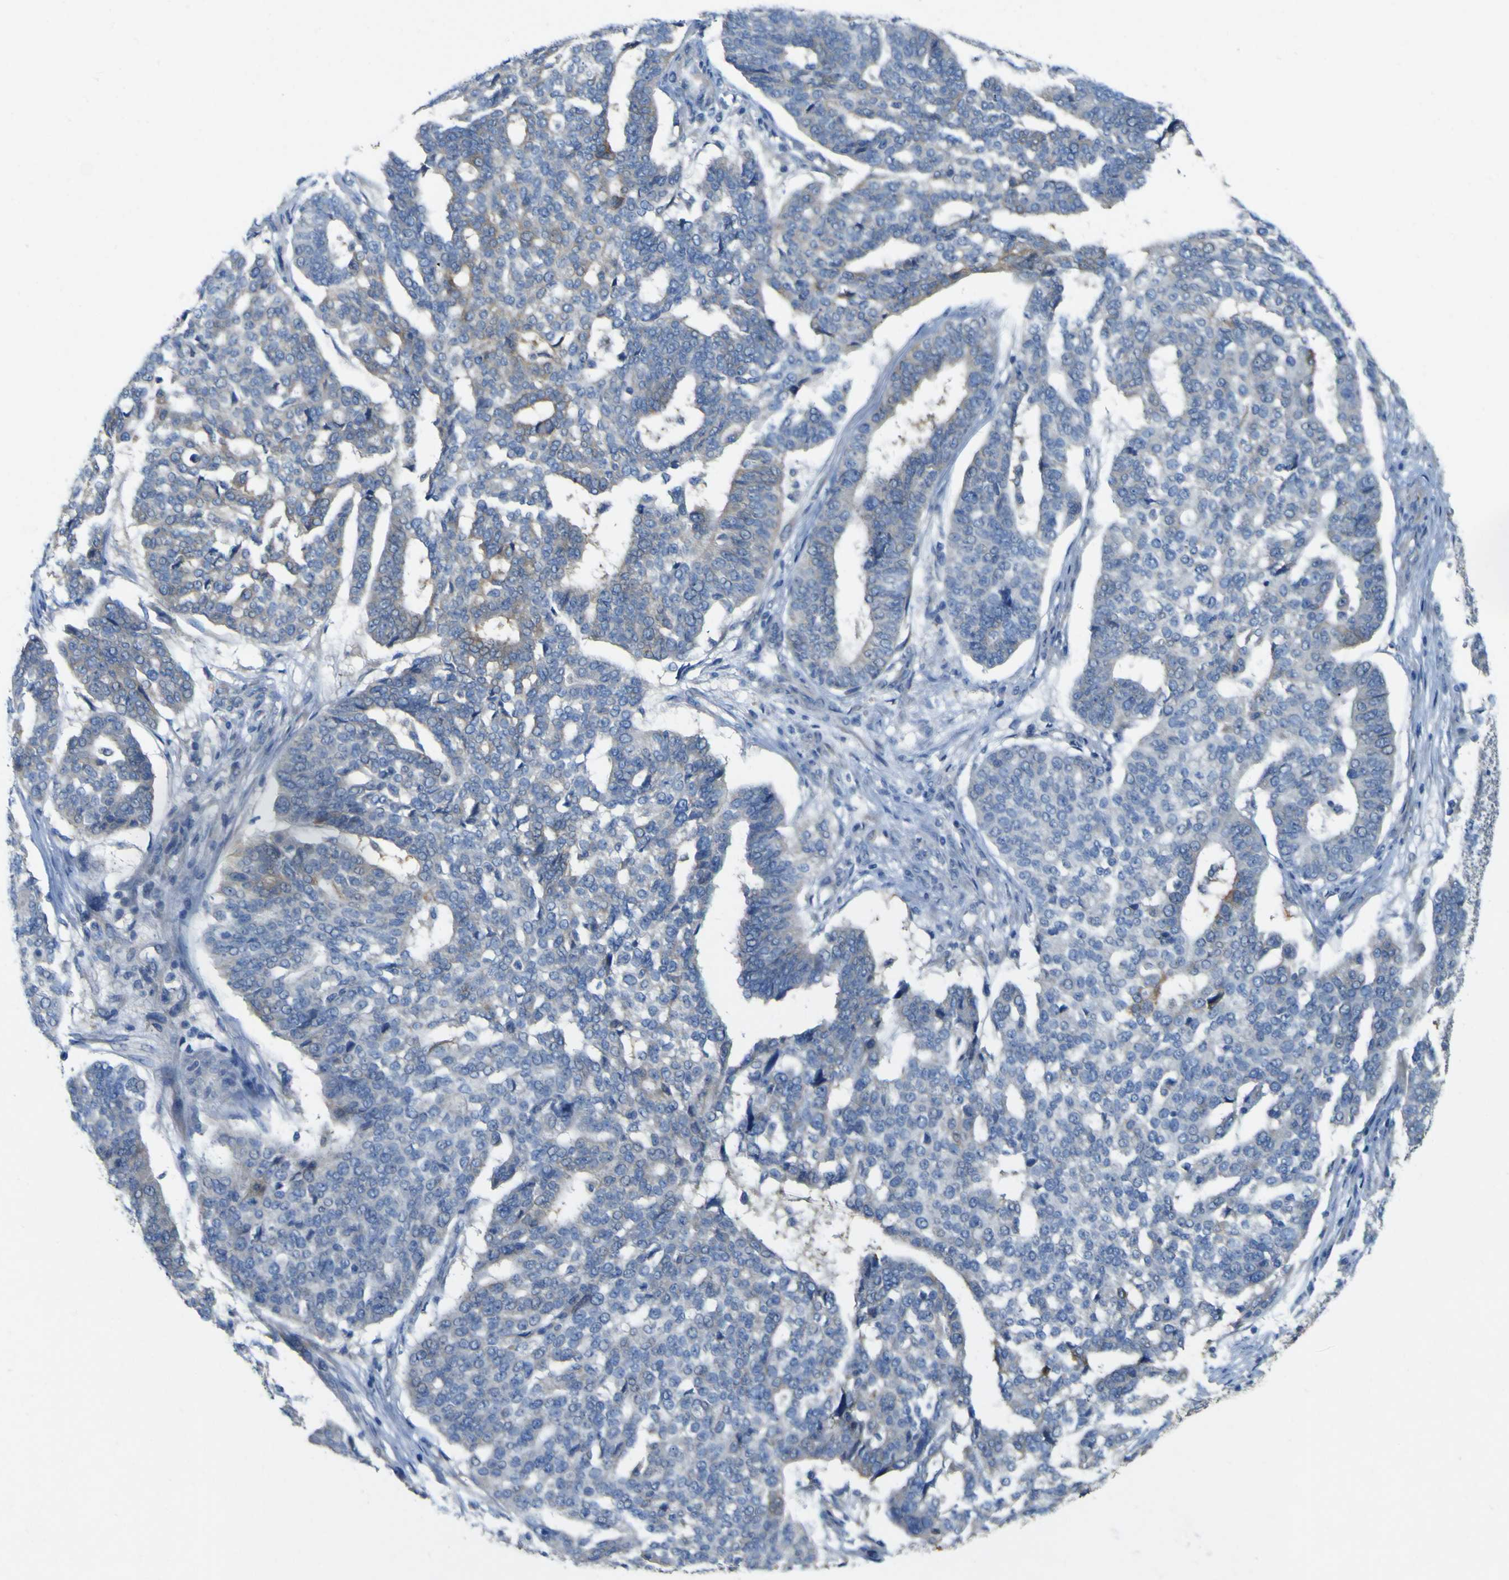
{"staining": {"intensity": "weak", "quantity": "<25%", "location": "cytoplasmic/membranous"}, "tissue": "ovarian cancer", "cell_type": "Tumor cells", "image_type": "cancer", "snomed": [{"axis": "morphology", "description": "Cystadenocarcinoma, serous, NOS"}, {"axis": "topography", "description": "Ovary"}], "caption": "Tumor cells show no significant expression in ovarian cancer.", "gene": "MYEOV", "patient": {"sex": "female", "age": 59}}